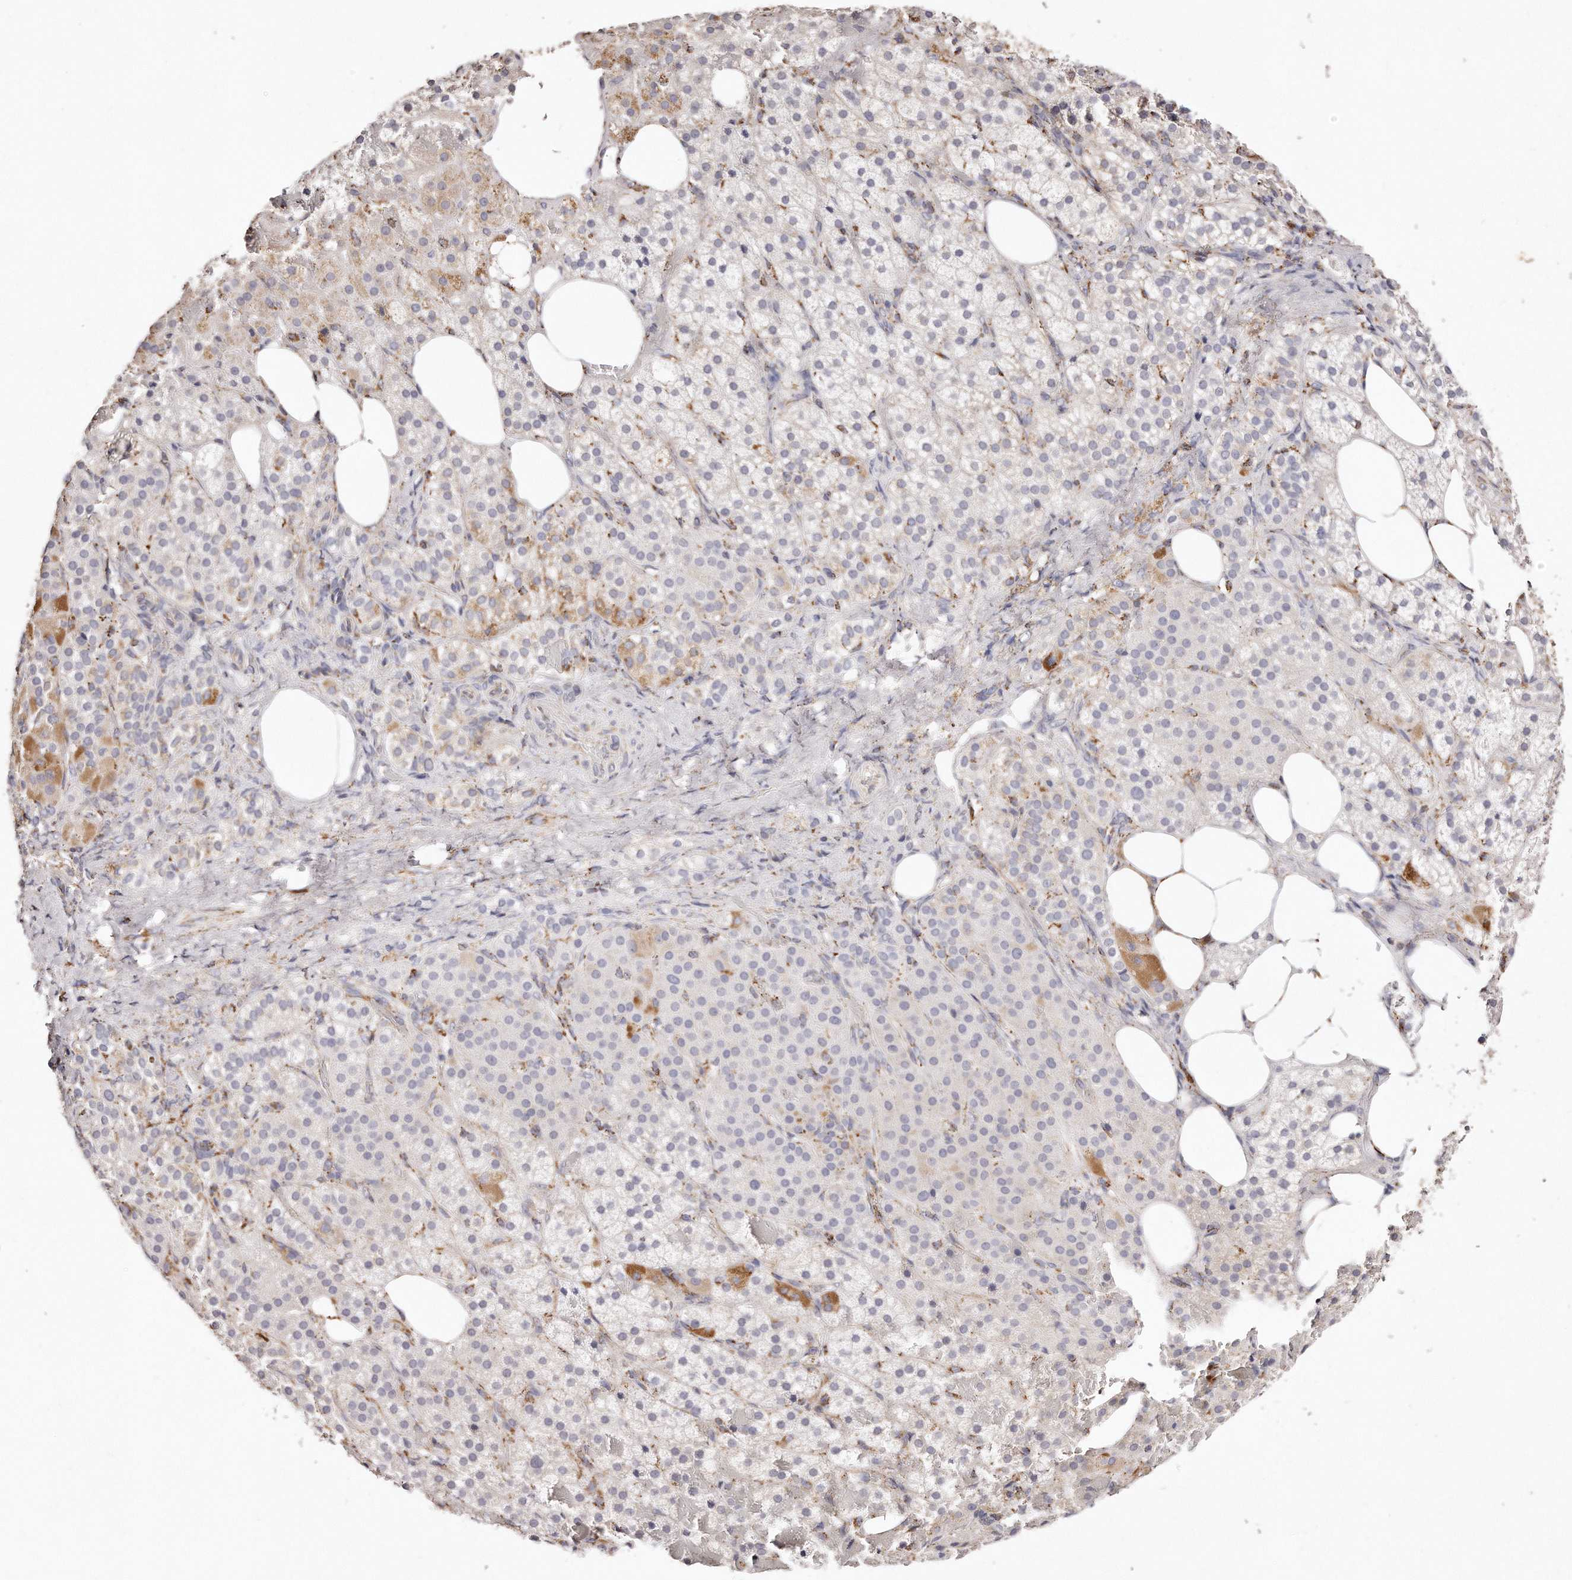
{"staining": {"intensity": "moderate", "quantity": "<25%", "location": "cytoplasmic/membranous"}, "tissue": "adrenal gland", "cell_type": "Glandular cells", "image_type": "normal", "snomed": [{"axis": "morphology", "description": "Normal tissue, NOS"}, {"axis": "topography", "description": "Adrenal gland"}], "caption": "Brown immunohistochemical staining in benign adrenal gland reveals moderate cytoplasmic/membranous positivity in approximately <25% of glandular cells. (DAB (3,3'-diaminobenzidine) IHC with brightfield microscopy, high magnification).", "gene": "RTKN", "patient": {"sex": "female", "age": 59}}